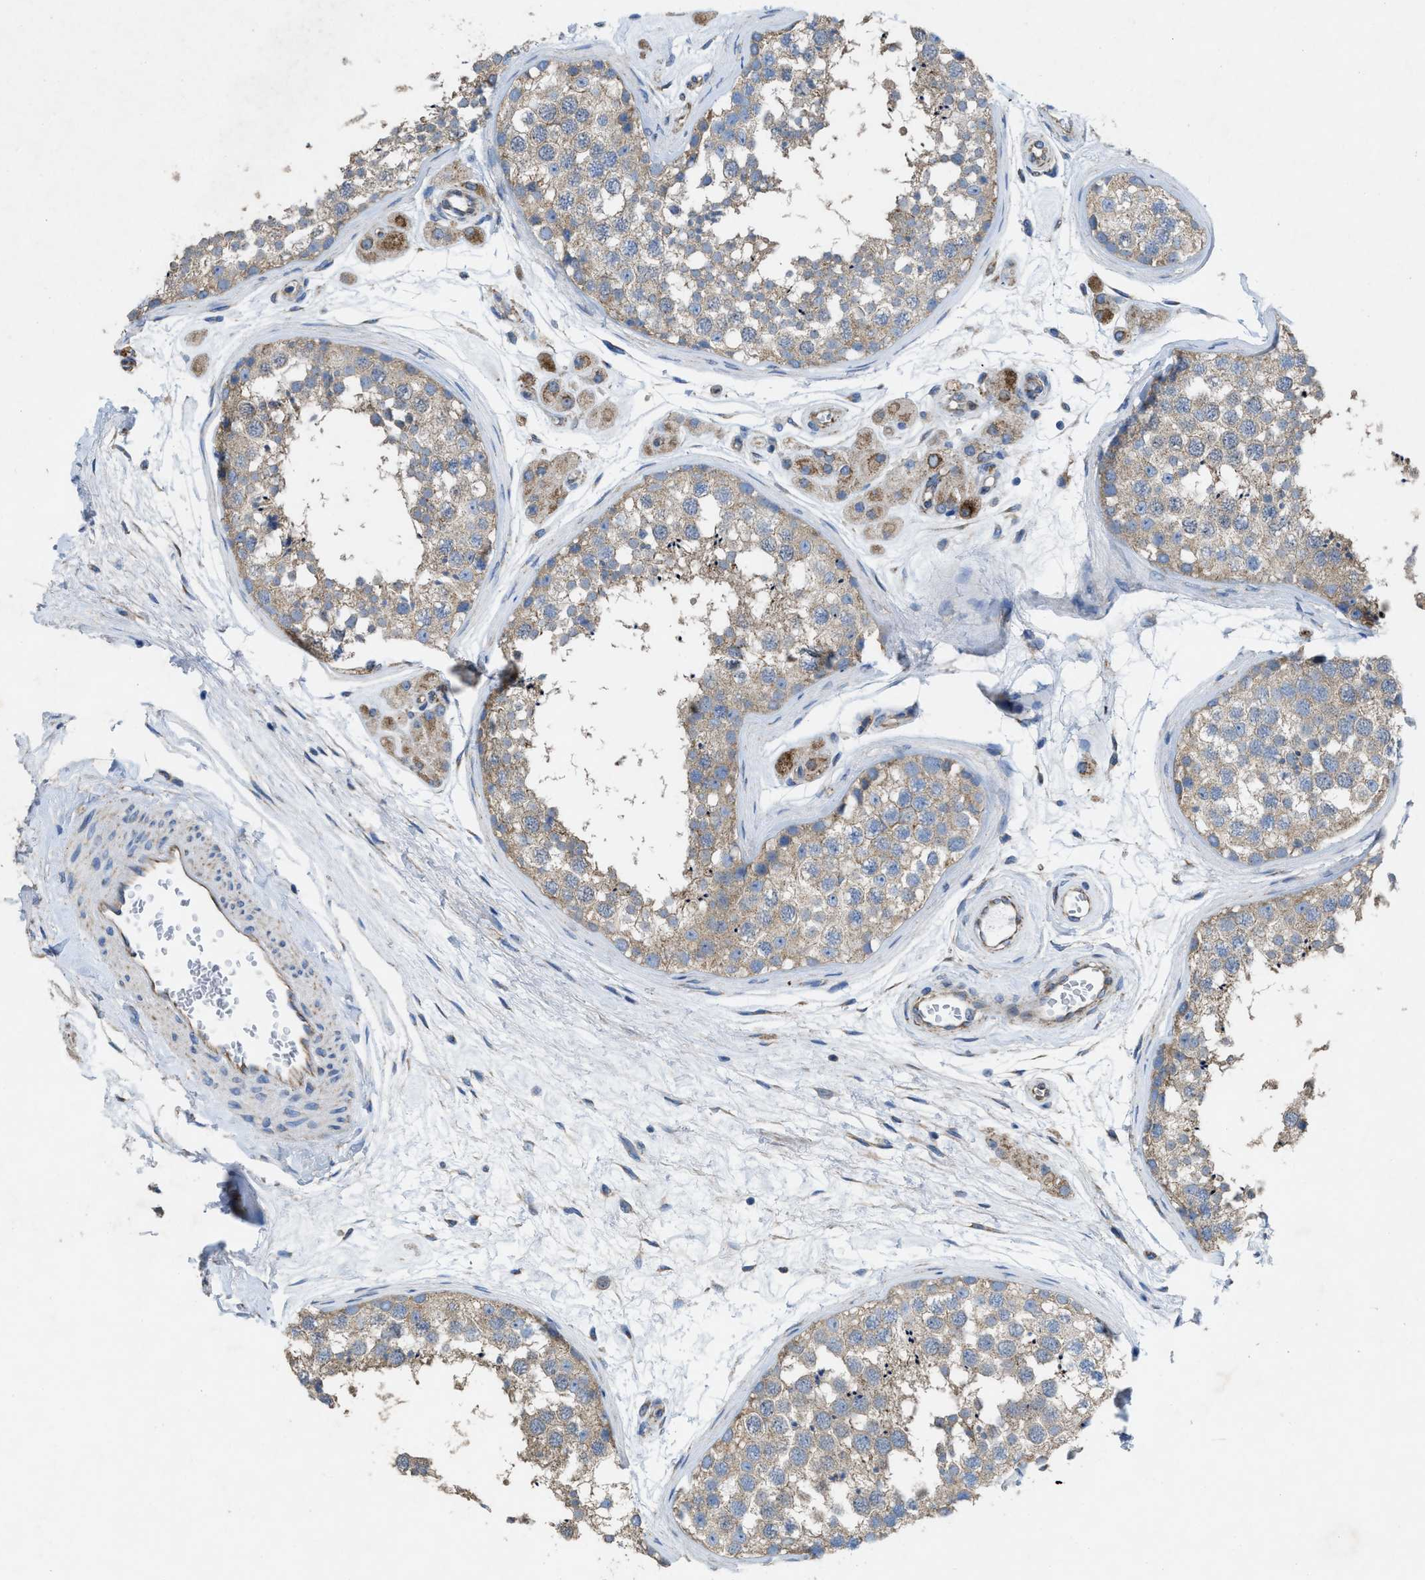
{"staining": {"intensity": "weak", "quantity": ">75%", "location": "cytoplasmic/membranous"}, "tissue": "testis", "cell_type": "Cells in seminiferous ducts", "image_type": "normal", "snomed": [{"axis": "morphology", "description": "Normal tissue, NOS"}, {"axis": "topography", "description": "Testis"}], "caption": "Cells in seminiferous ducts demonstrate low levels of weak cytoplasmic/membranous positivity in approximately >75% of cells in normal testis.", "gene": "DOLPP1", "patient": {"sex": "male", "age": 56}}